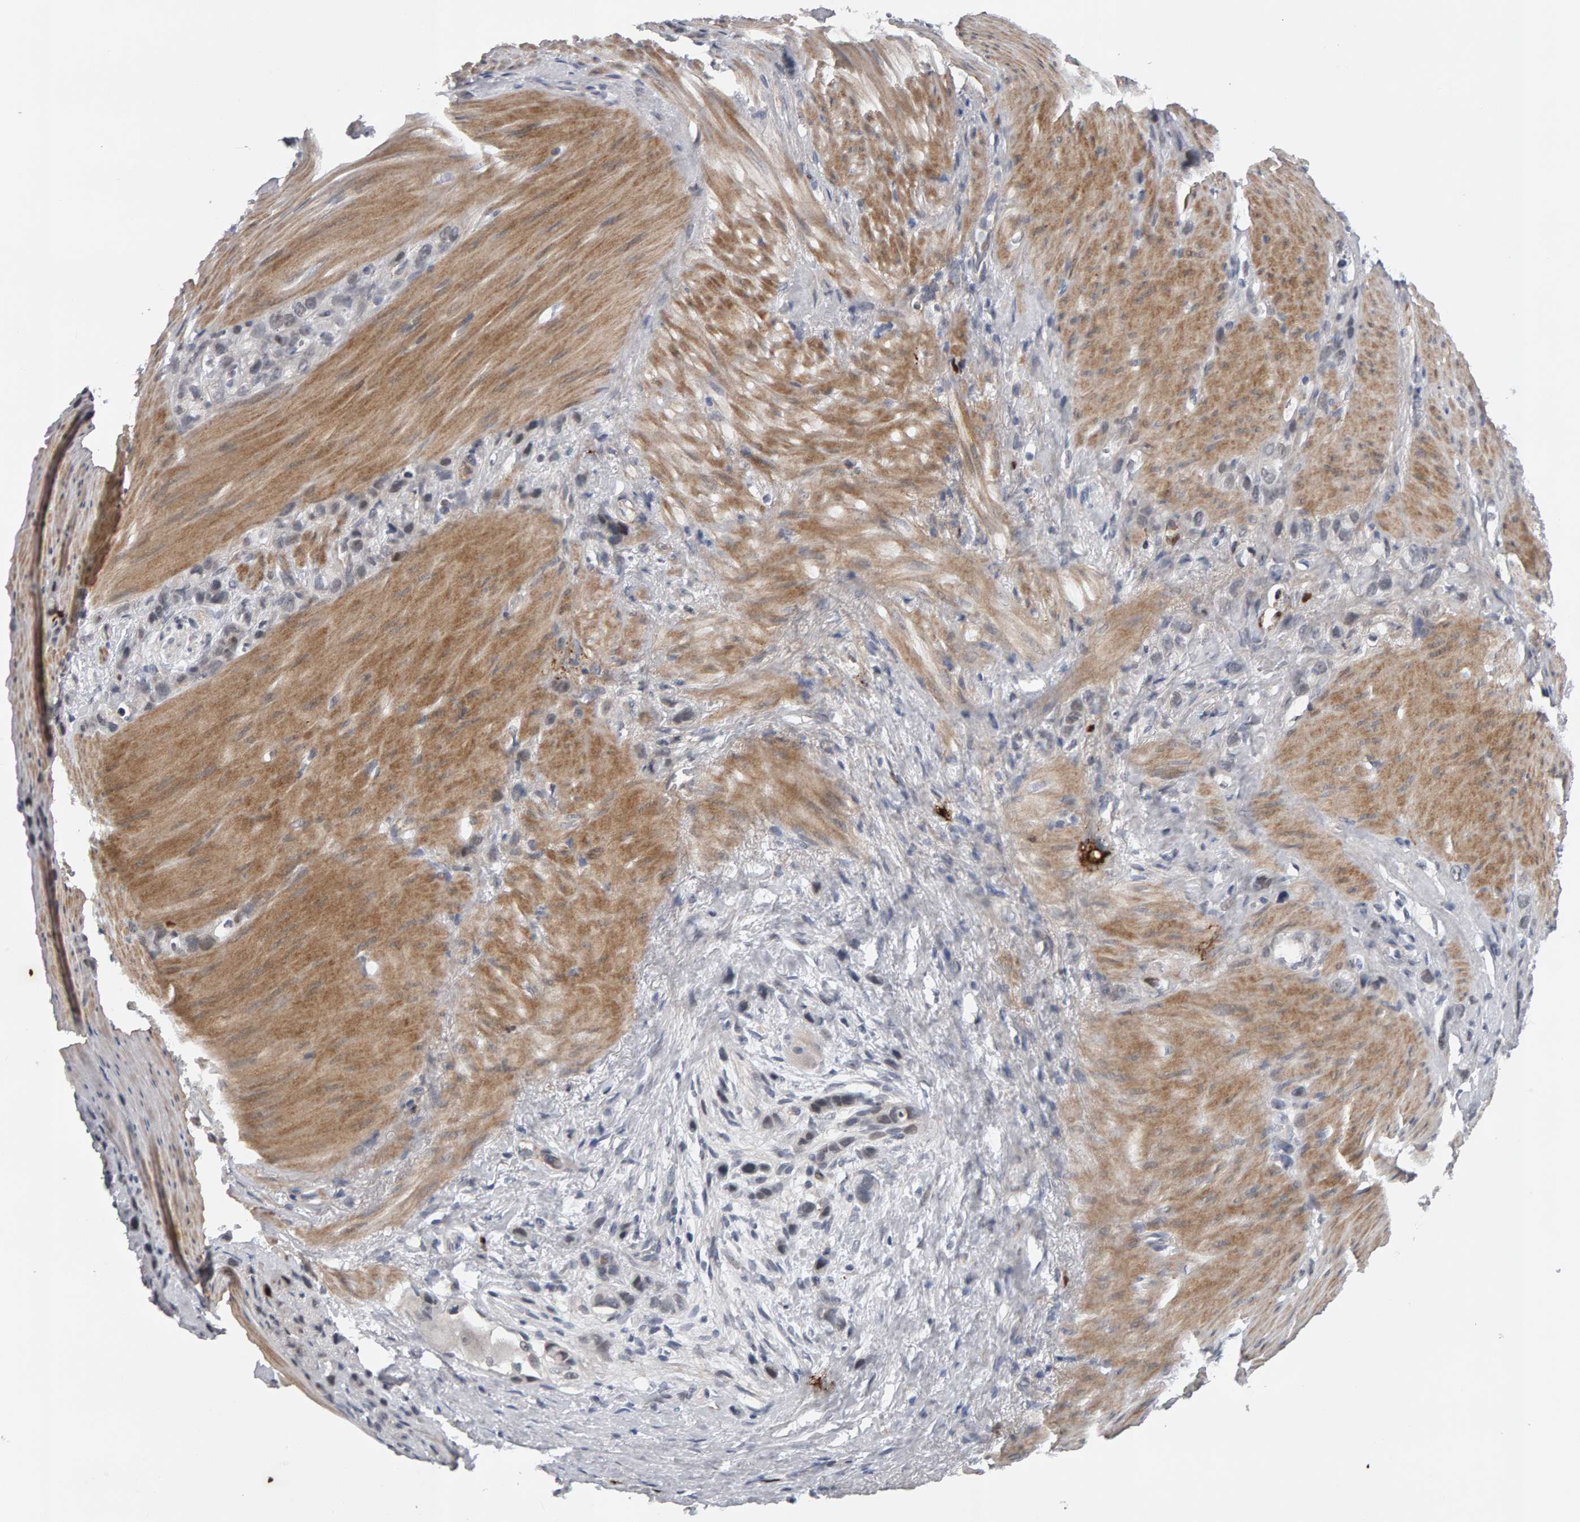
{"staining": {"intensity": "negative", "quantity": "none", "location": "none"}, "tissue": "stomach cancer", "cell_type": "Tumor cells", "image_type": "cancer", "snomed": [{"axis": "morphology", "description": "Normal tissue, NOS"}, {"axis": "morphology", "description": "Adenocarcinoma, NOS"}, {"axis": "morphology", "description": "Adenocarcinoma, High grade"}, {"axis": "topography", "description": "Stomach, upper"}, {"axis": "topography", "description": "Stomach"}], "caption": "Stomach cancer (high-grade adenocarcinoma) stained for a protein using immunohistochemistry (IHC) reveals no expression tumor cells.", "gene": "IPO8", "patient": {"sex": "female", "age": 65}}